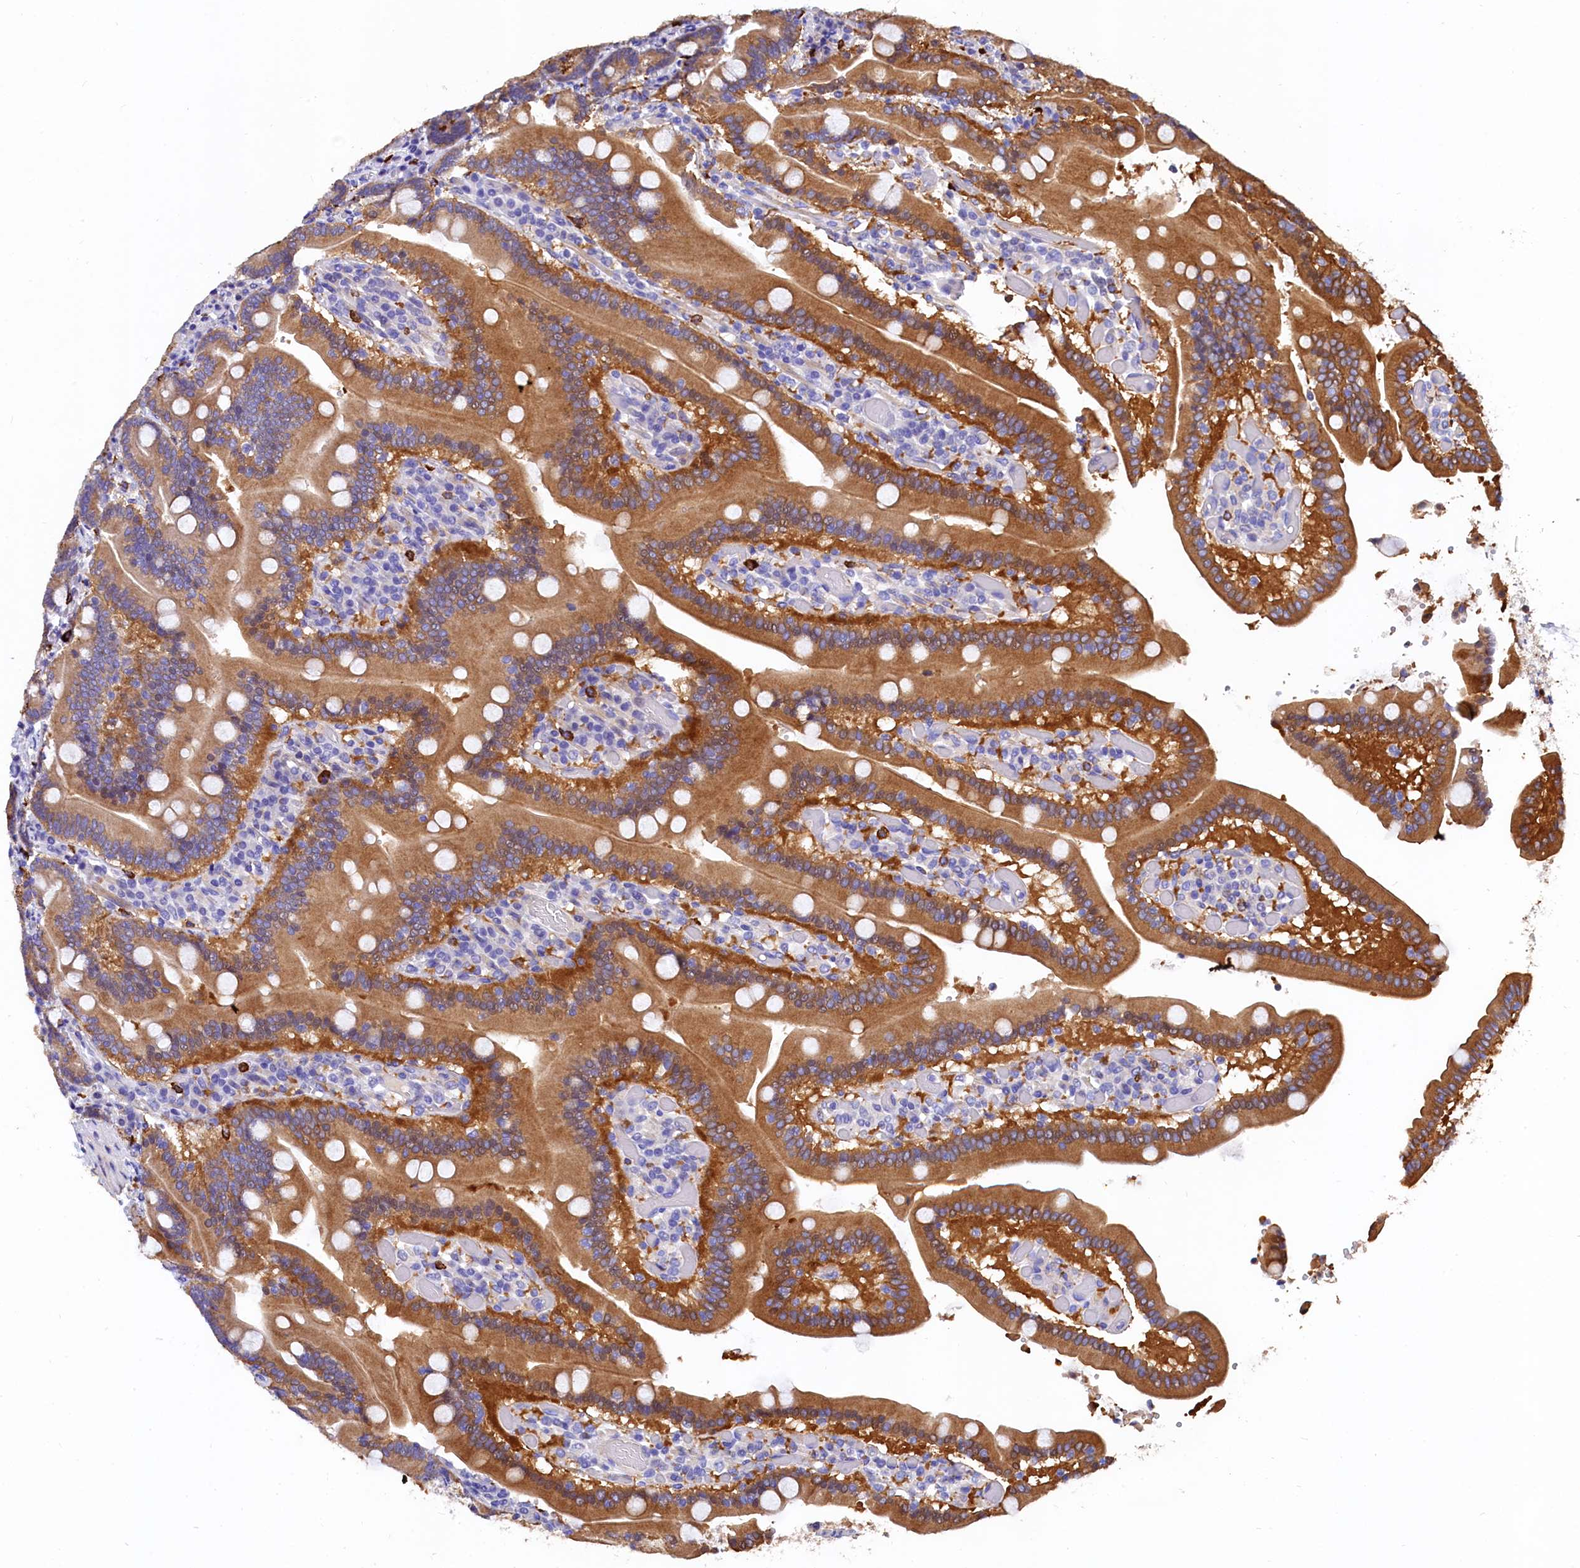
{"staining": {"intensity": "moderate", "quantity": ">75%", "location": "cytoplasmic/membranous"}, "tissue": "duodenum", "cell_type": "Glandular cells", "image_type": "normal", "snomed": [{"axis": "morphology", "description": "Normal tissue, NOS"}, {"axis": "topography", "description": "Duodenum"}], "caption": "Duodenum stained for a protein (brown) exhibits moderate cytoplasmic/membranous positive positivity in approximately >75% of glandular cells.", "gene": "EPS8L2", "patient": {"sex": "female", "age": 62}}